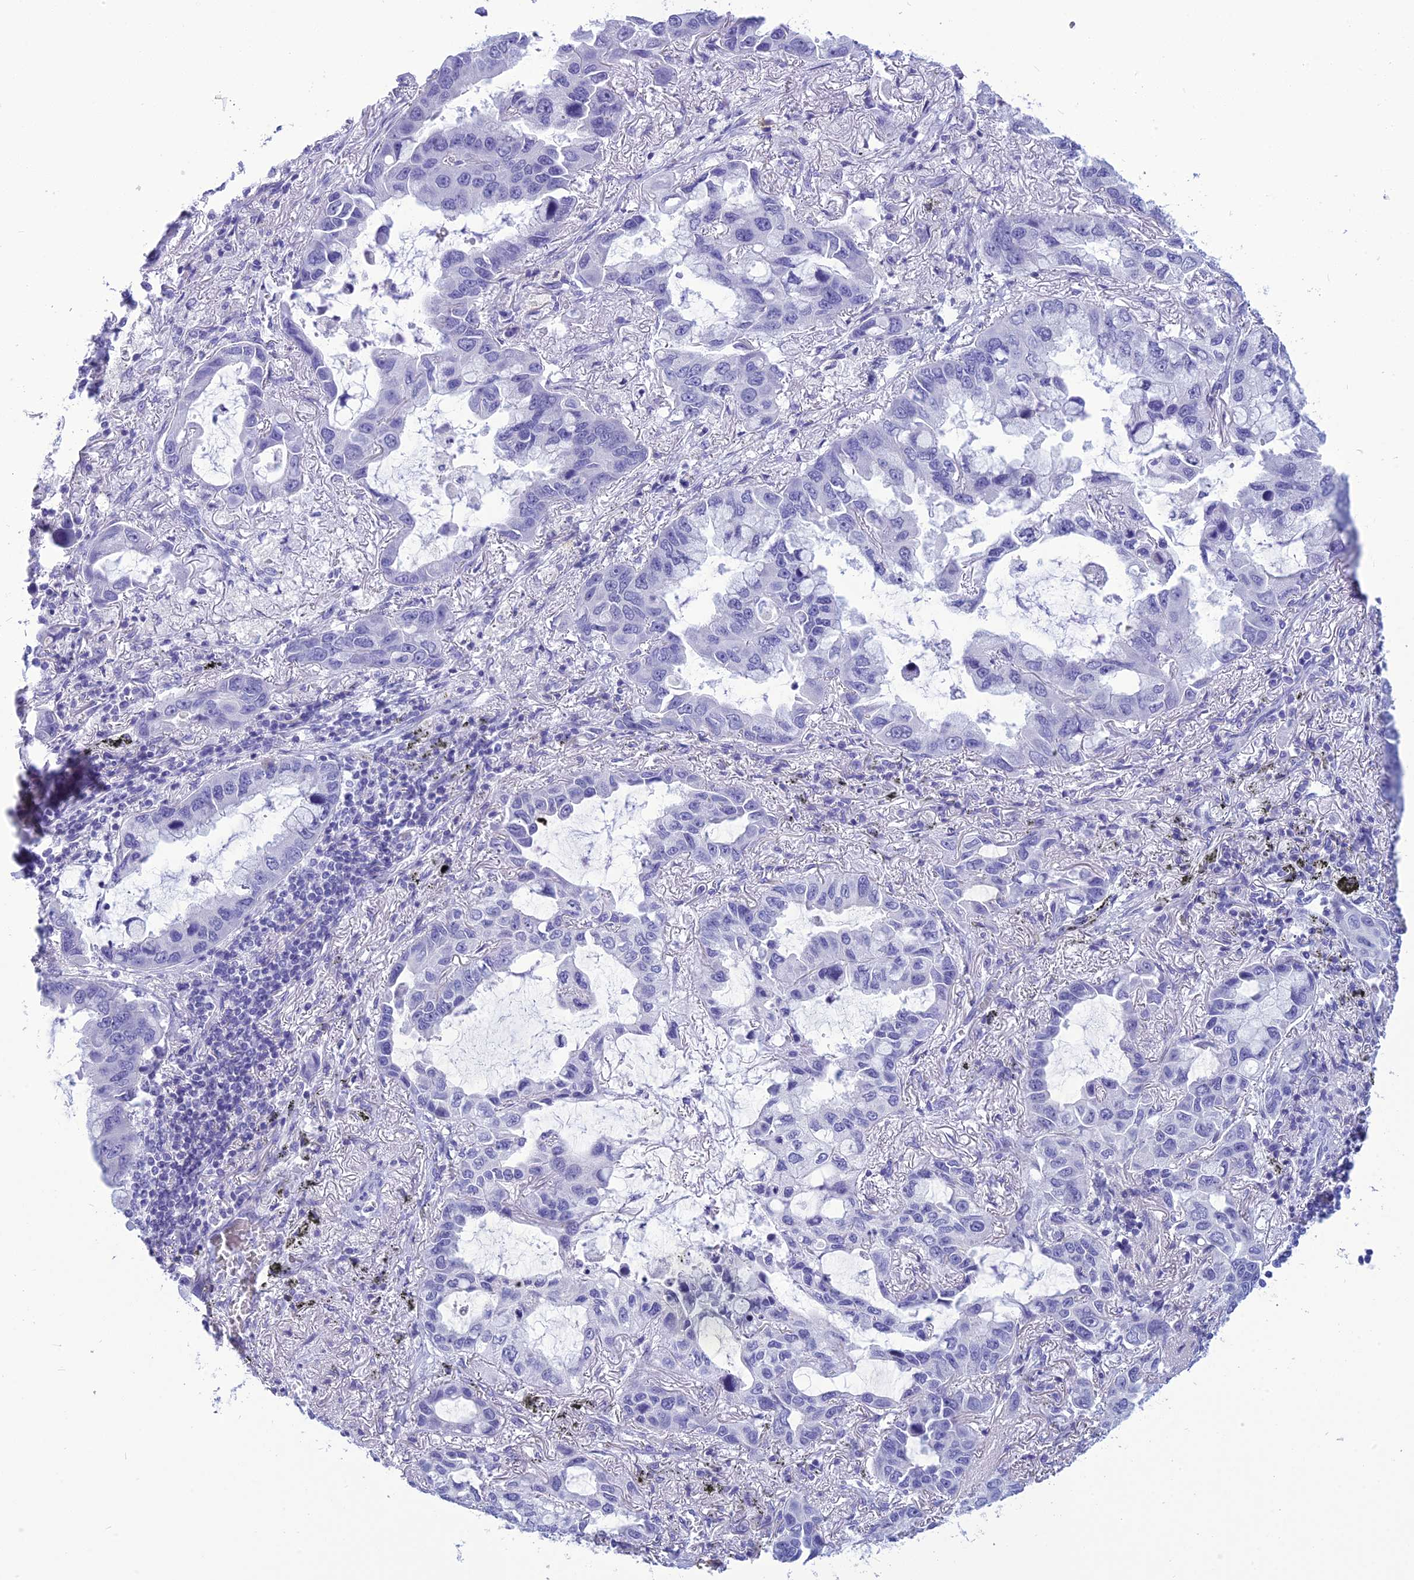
{"staining": {"intensity": "negative", "quantity": "none", "location": "none"}, "tissue": "lung cancer", "cell_type": "Tumor cells", "image_type": "cancer", "snomed": [{"axis": "morphology", "description": "Adenocarcinoma, NOS"}, {"axis": "topography", "description": "Lung"}], "caption": "An image of human lung cancer is negative for staining in tumor cells.", "gene": "BBS2", "patient": {"sex": "male", "age": 64}}